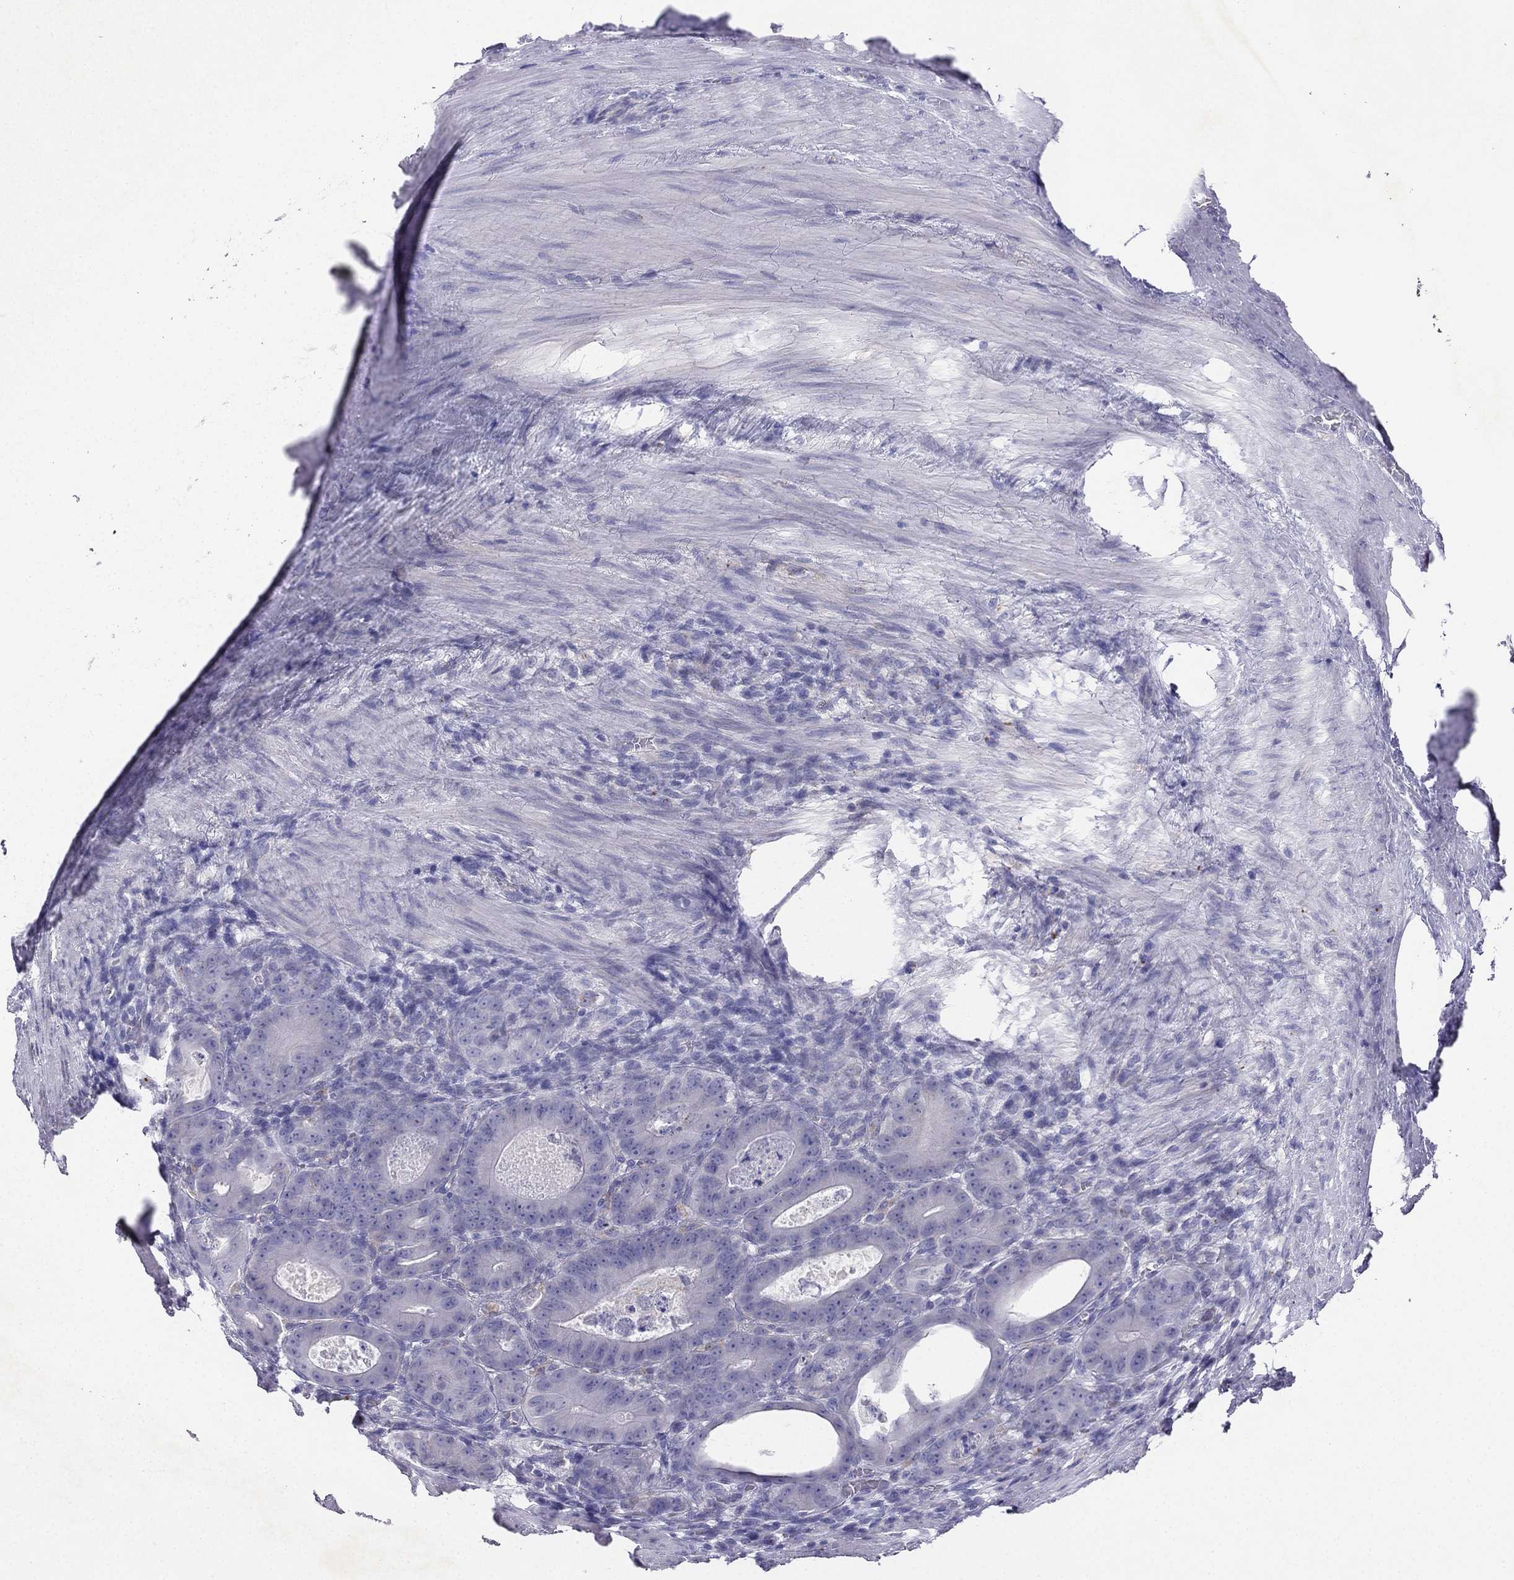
{"staining": {"intensity": "negative", "quantity": "none", "location": "none"}, "tissue": "colorectal cancer", "cell_type": "Tumor cells", "image_type": "cancer", "snomed": [{"axis": "morphology", "description": "Adenocarcinoma, NOS"}, {"axis": "topography", "description": "Rectum"}], "caption": "Immunohistochemistry micrograph of neoplastic tissue: adenocarcinoma (colorectal) stained with DAB (3,3'-diaminobenzidine) demonstrates no significant protein expression in tumor cells.", "gene": "ALOXE3", "patient": {"sex": "male", "age": 64}}